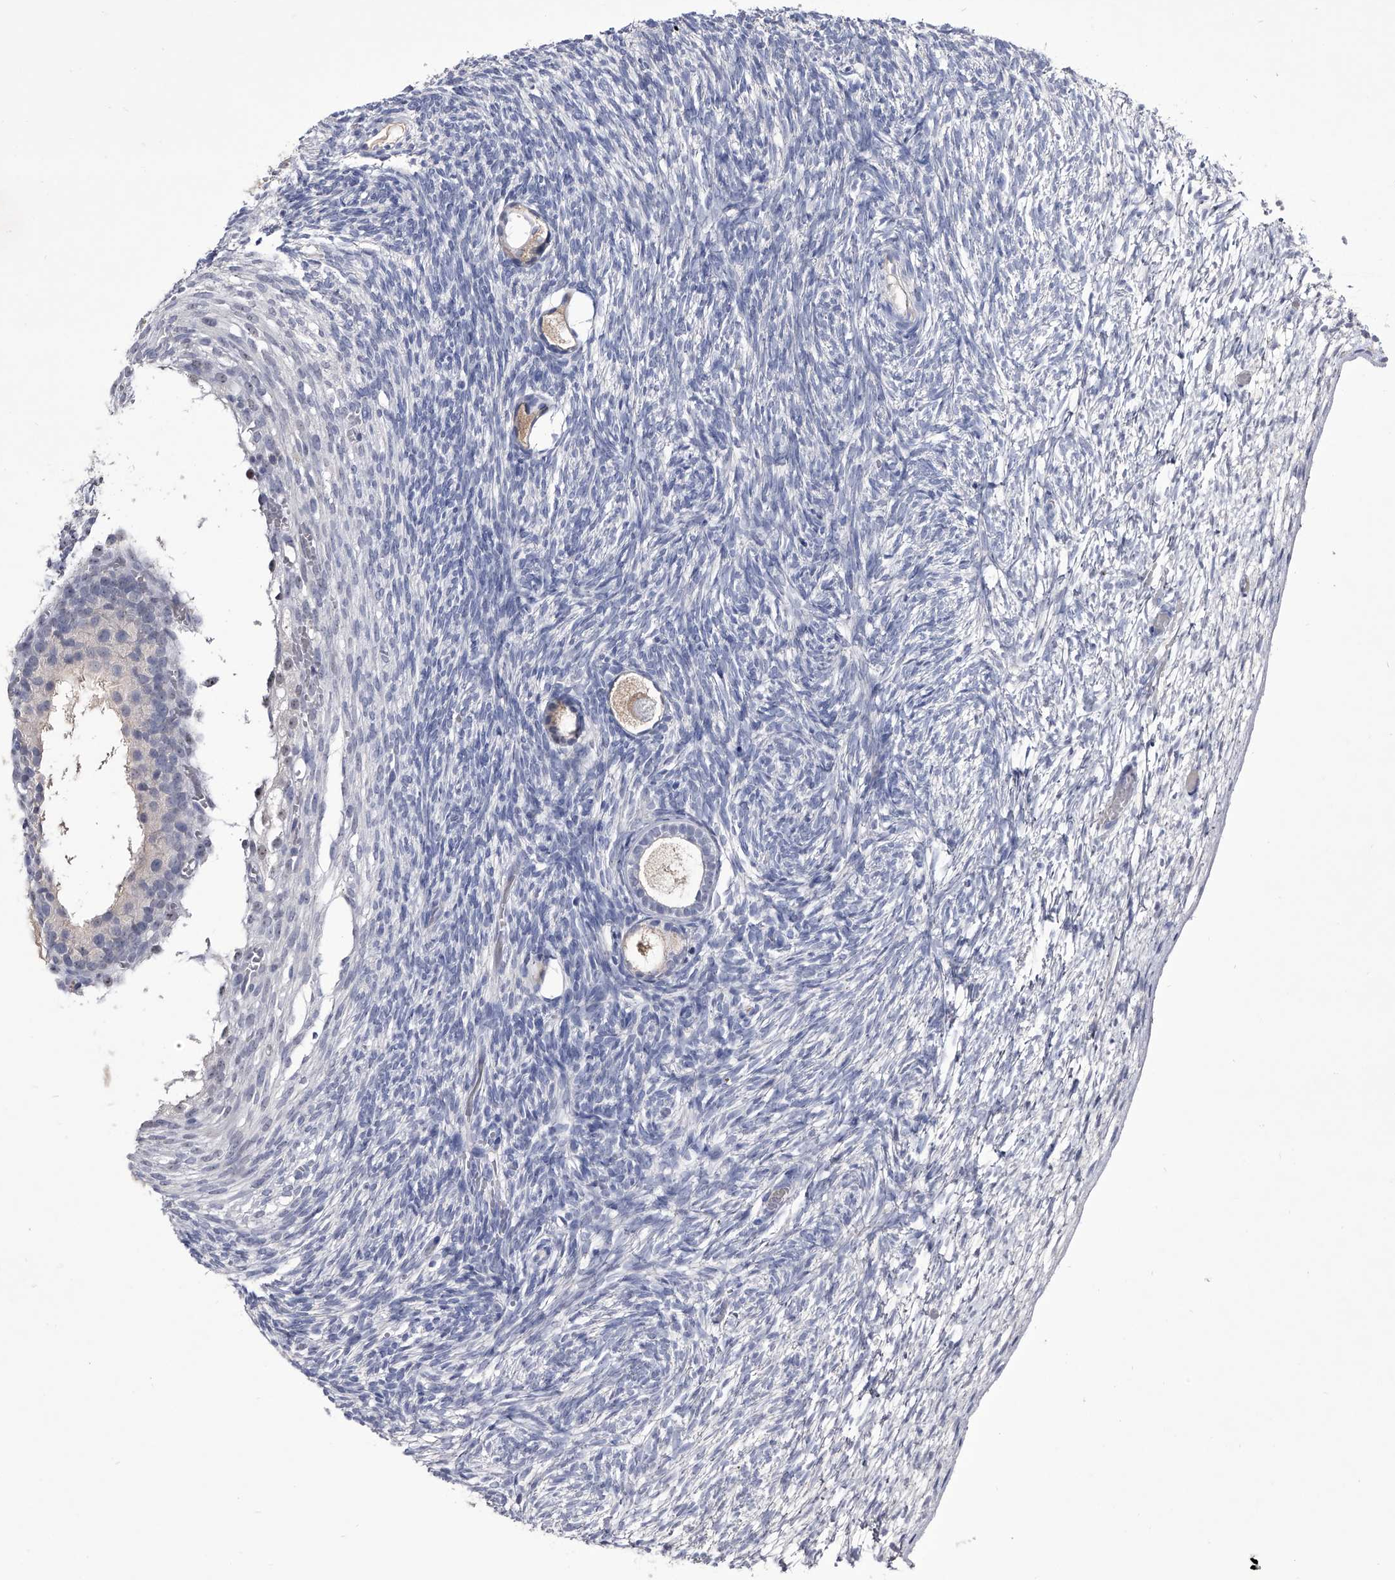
{"staining": {"intensity": "weak", "quantity": "<25%", "location": "cytoplasmic/membranous"}, "tissue": "ovary", "cell_type": "Follicle cells", "image_type": "normal", "snomed": [{"axis": "morphology", "description": "Normal tissue, NOS"}, {"axis": "topography", "description": "Ovary"}], "caption": "The immunohistochemistry photomicrograph has no significant expression in follicle cells of ovary. Brightfield microscopy of immunohistochemistry (IHC) stained with DAB (brown) and hematoxylin (blue), captured at high magnification.", "gene": "CRISP2", "patient": {"sex": "female", "age": 34}}